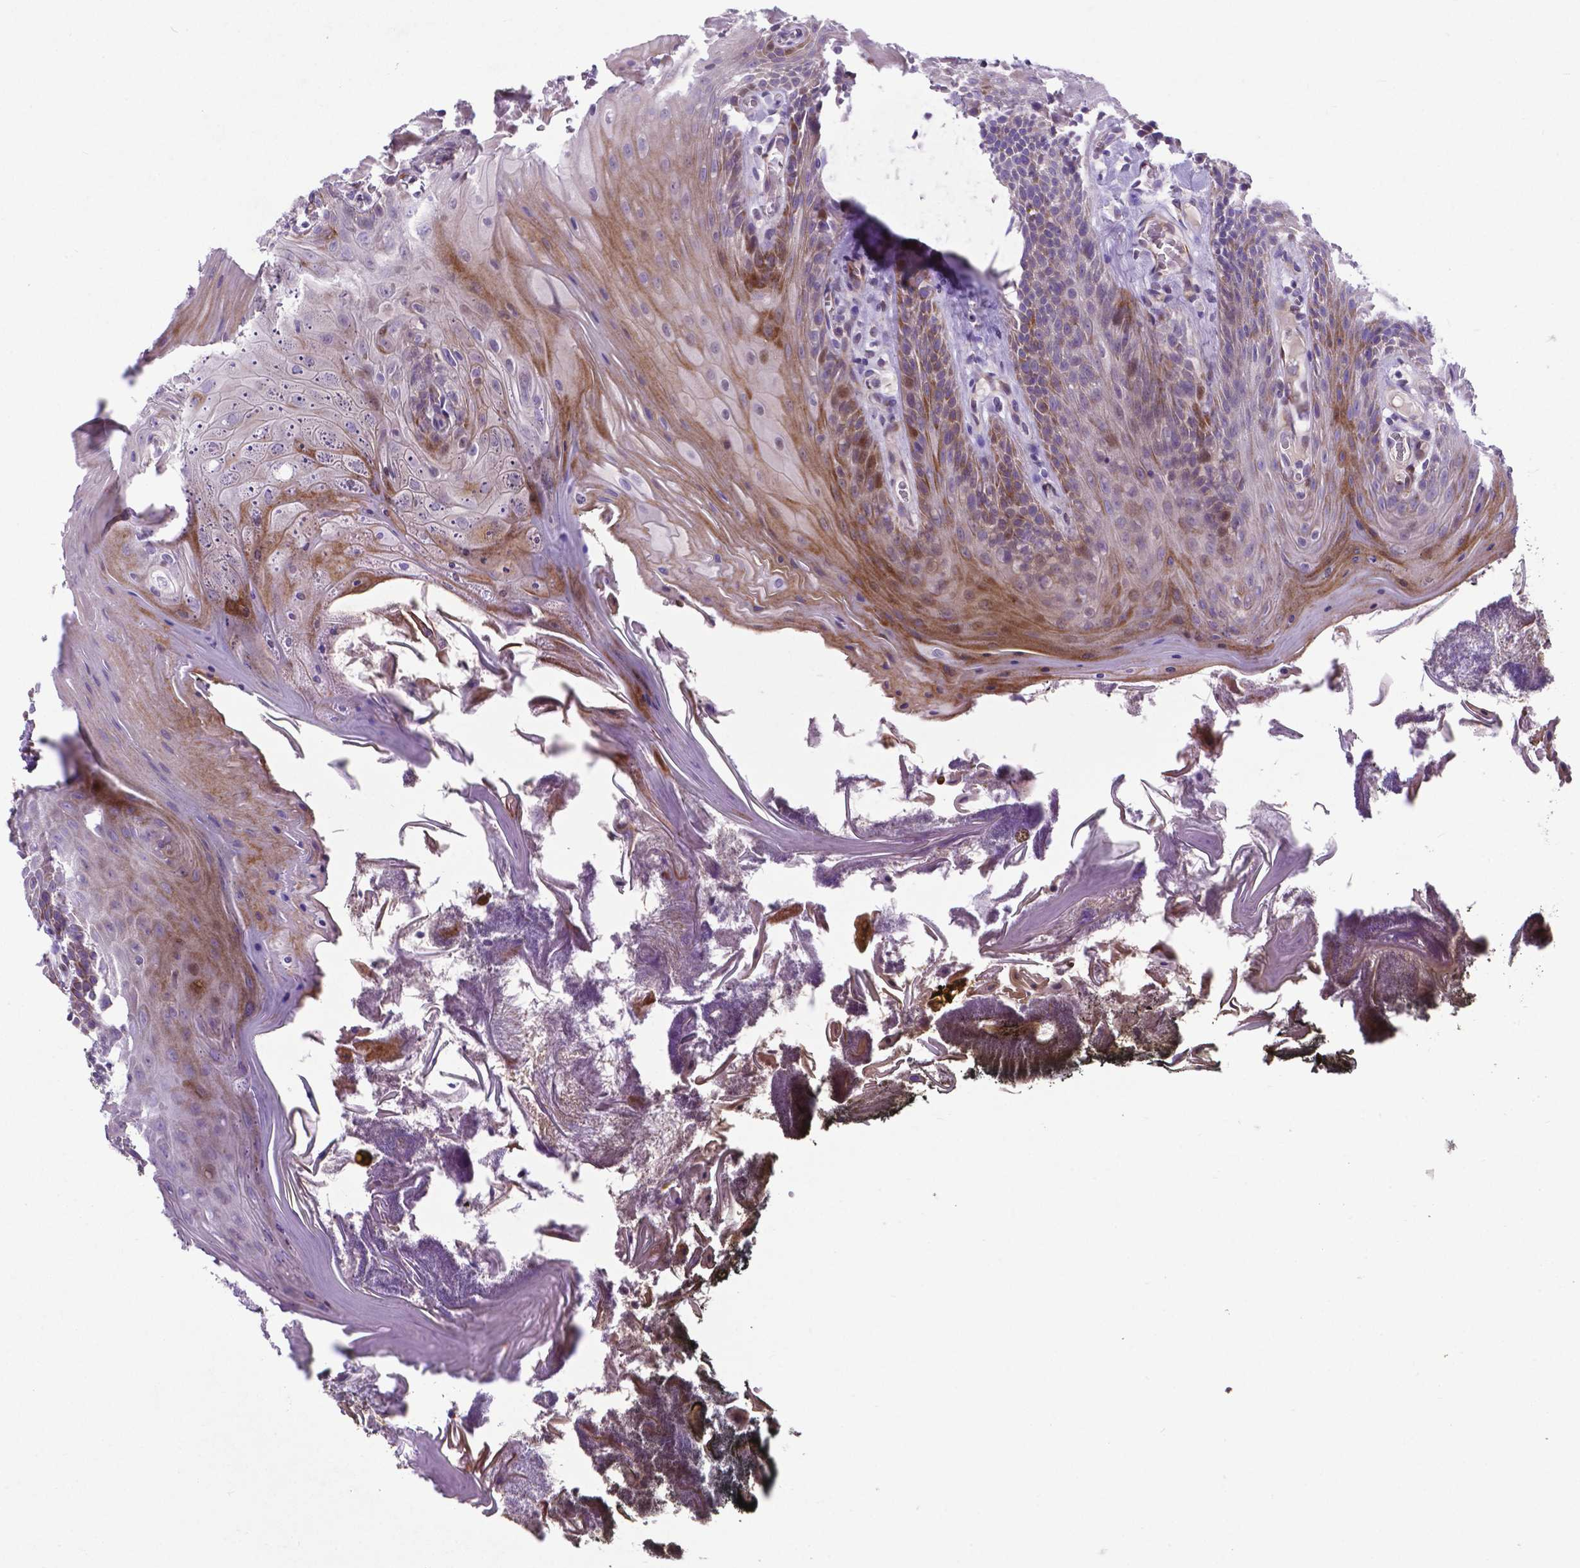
{"staining": {"intensity": "moderate", "quantity": "<25%", "location": "cytoplasmic/membranous"}, "tissue": "oral mucosa", "cell_type": "Squamous epithelial cells", "image_type": "normal", "snomed": [{"axis": "morphology", "description": "Normal tissue, NOS"}, {"axis": "topography", "description": "Oral tissue"}], "caption": "DAB immunohistochemical staining of benign human oral mucosa reveals moderate cytoplasmic/membranous protein positivity in approximately <25% of squamous epithelial cells.", "gene": "PFKFB4", "patient": {"sex": "male", "age": 9}}